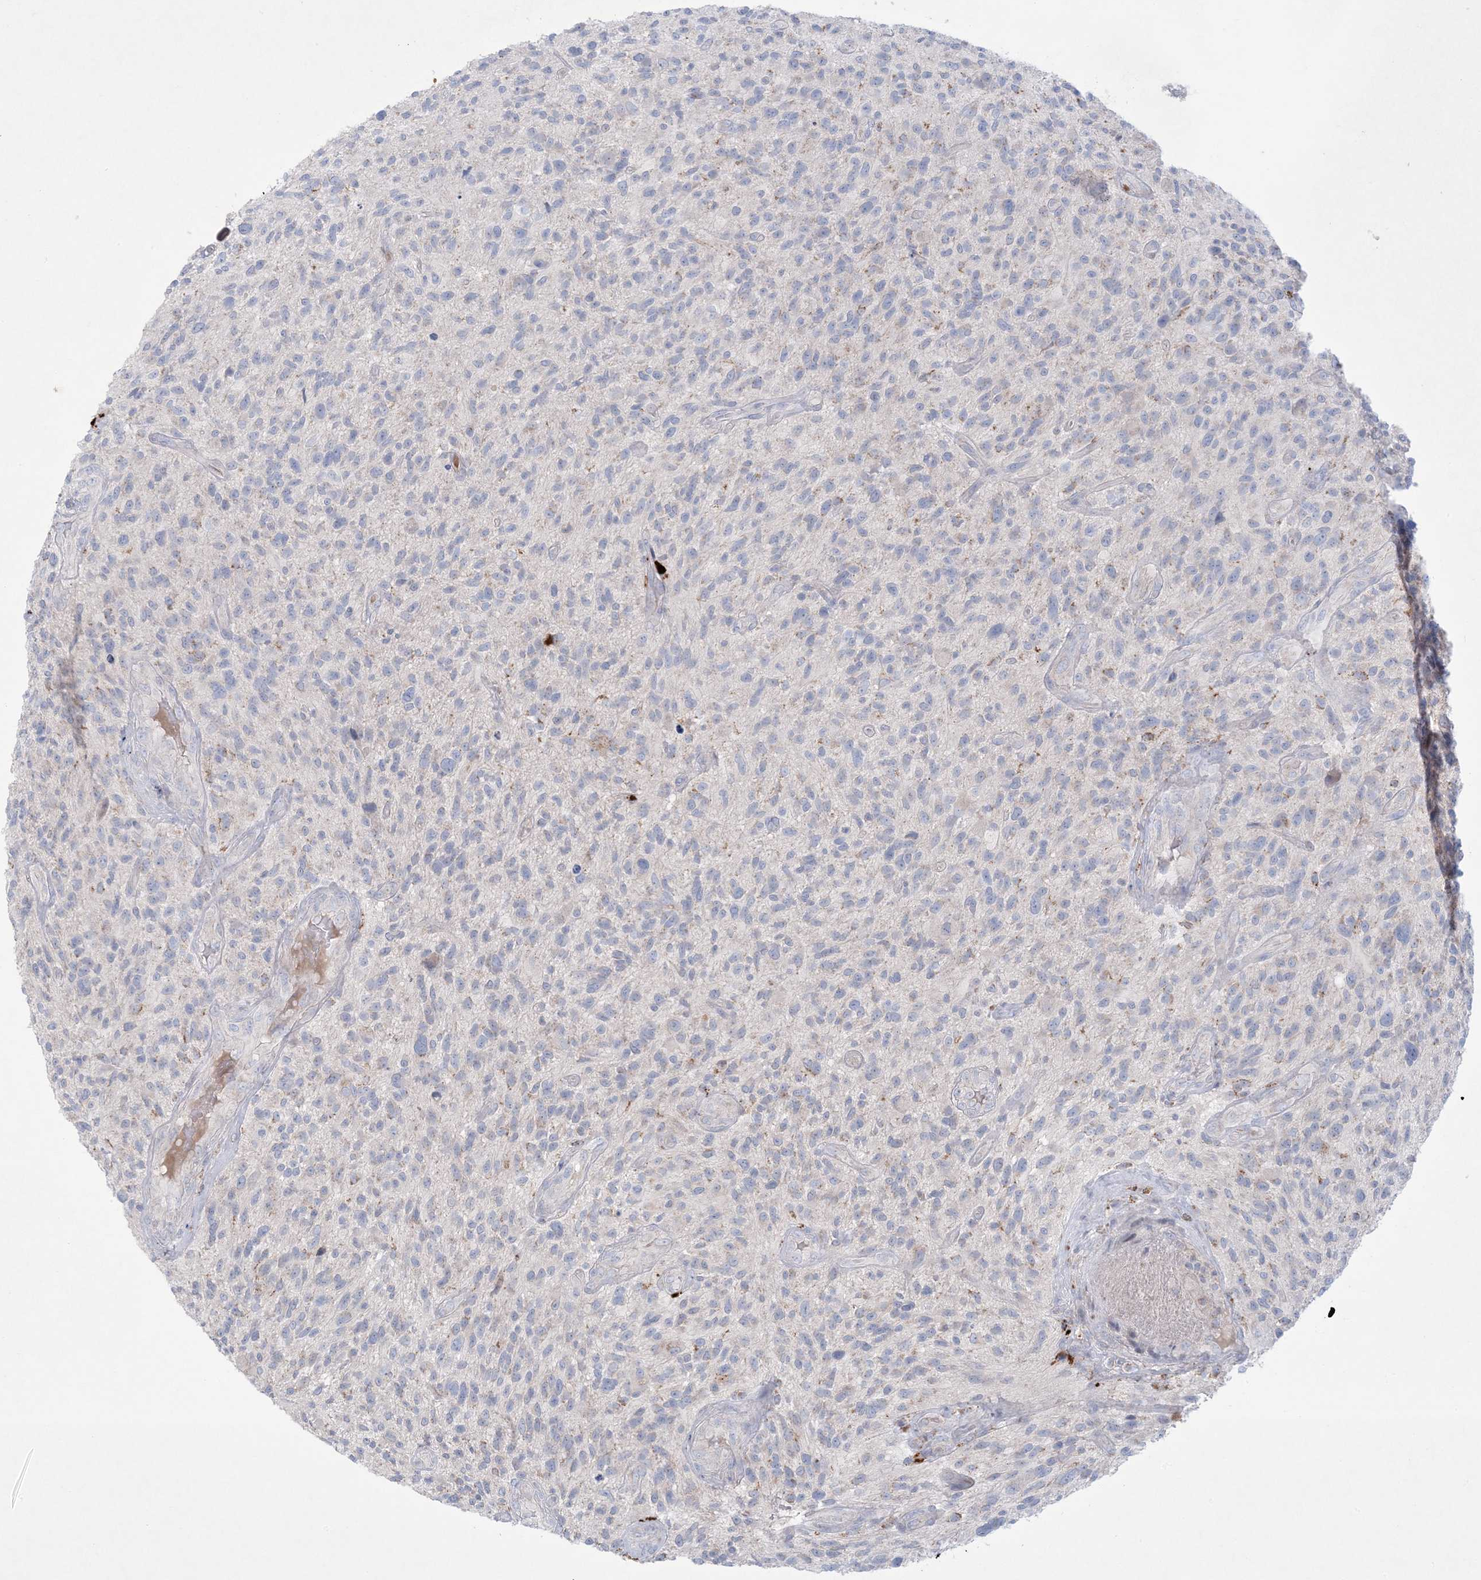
{"staining": {"intensity": "negative", "quantity": "none", "location": "none"}, "tissue": "glioma", "cell_type": "Tumor cells", "image_type": "cancer", "snomed": [{"axis": "morphology", "description": "Glioma, malignant, High grade"}, {"axis": "topography", "description": "Brain"}], "caption": "Immunohistochemistry of glioma reveals no staining in tumor cells.", "gene": "KCTD6", "patient": {"sex": "male", "age": 47}}